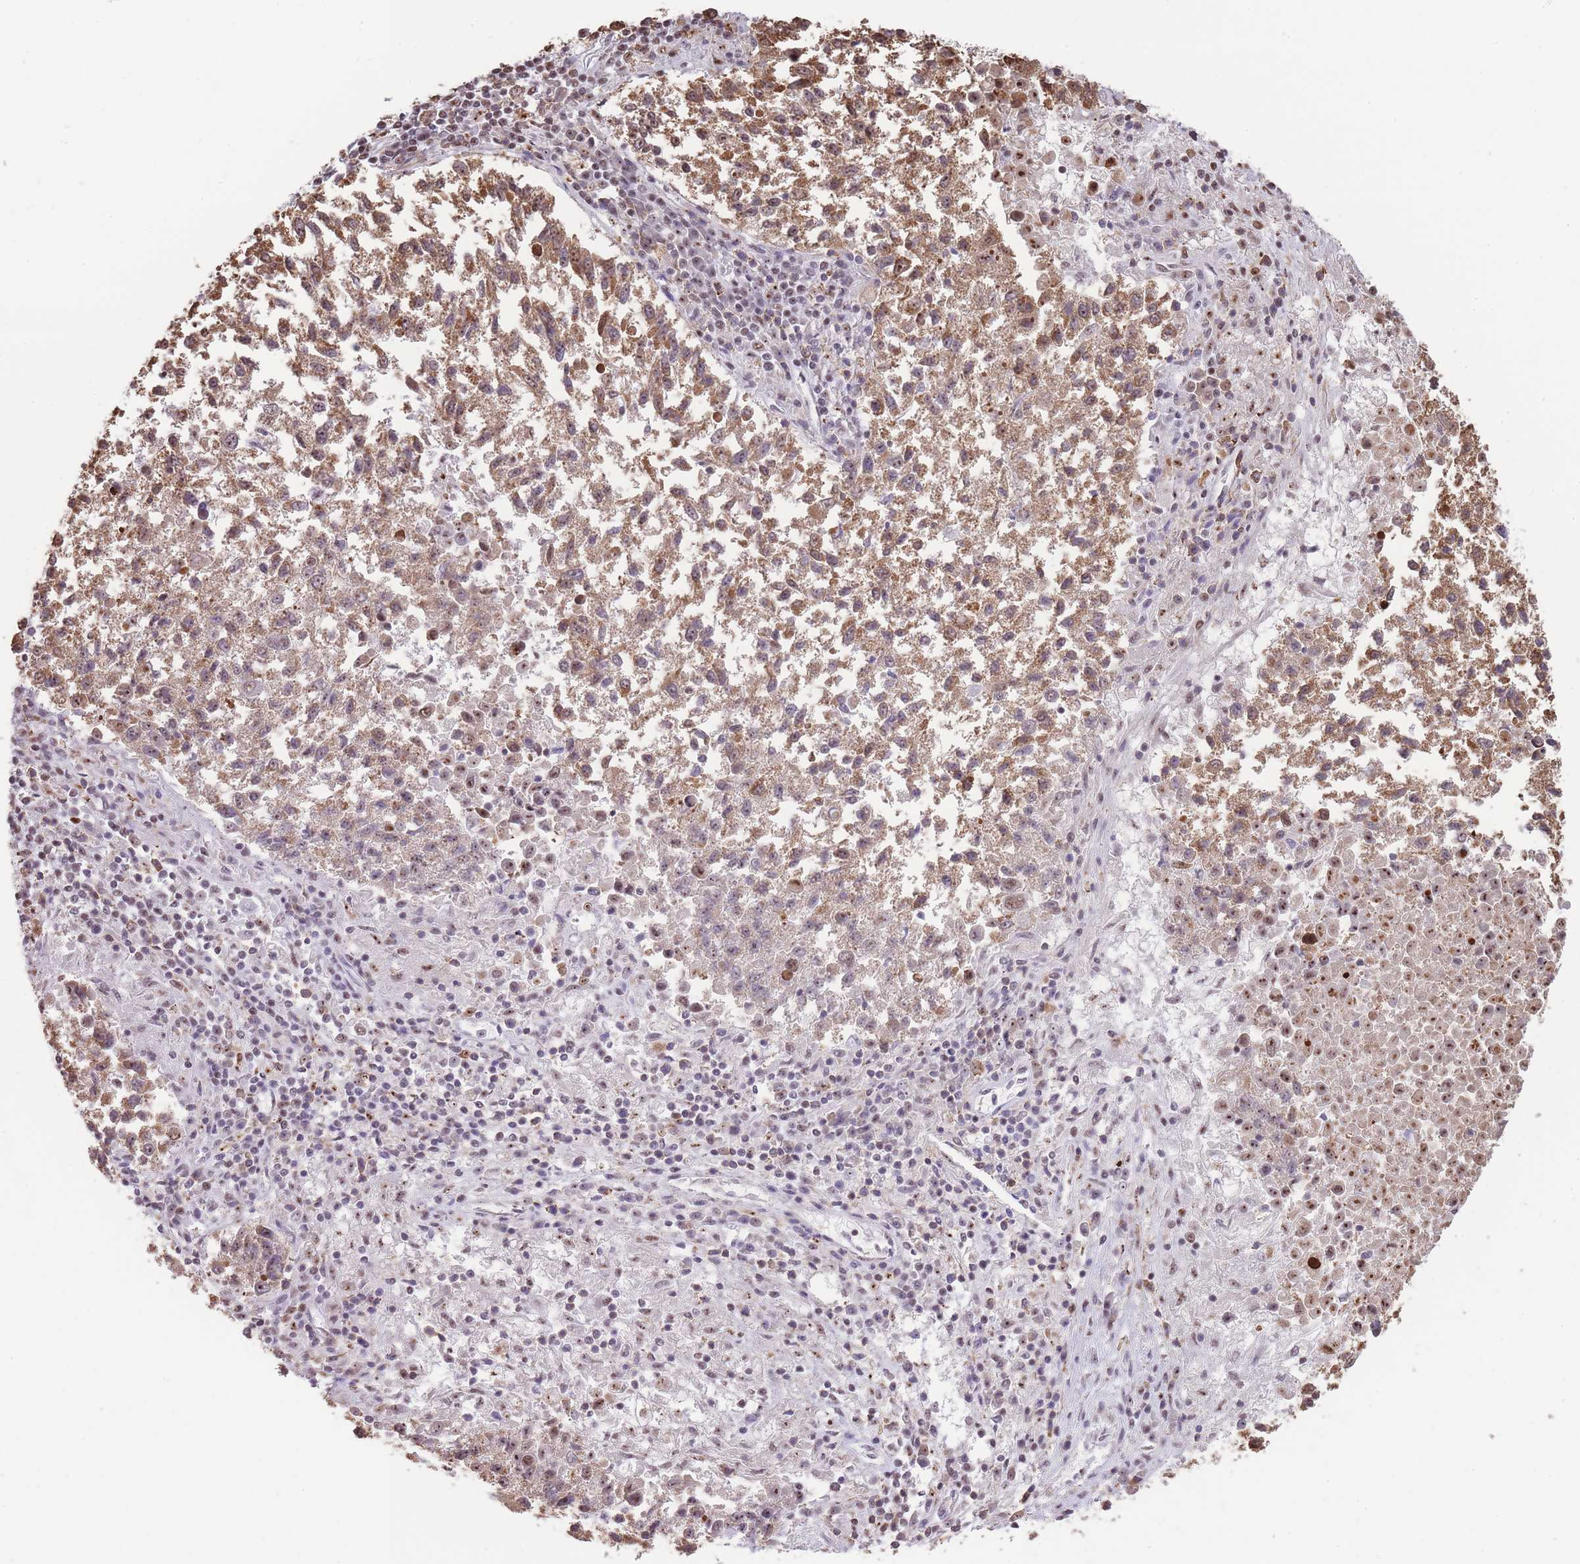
{"staining": {"intensity": "moderate", "quantity": ">75%", "location": "cytoplasmic/membranous"}, "tissue": "lung cancer", "cell_type": "Tumor cells", "image_type": "cancer", "snomed": [{"axis": "morphology", "description": "Squamous cell carcinoma, NOS"}, {"axis": "topography", "description": "Lung"}], "caption": "Brown immunohistochemical staining in lung cancer (squamous cell carcinoma) exhibits moderate cytoplasmic/membranous staining in about >75% of tumor cells. (DAB IHC with brightfield microscopy, high magnification).", "gene": "EVC2", "patient": {"sex": "male", "age": 73}}